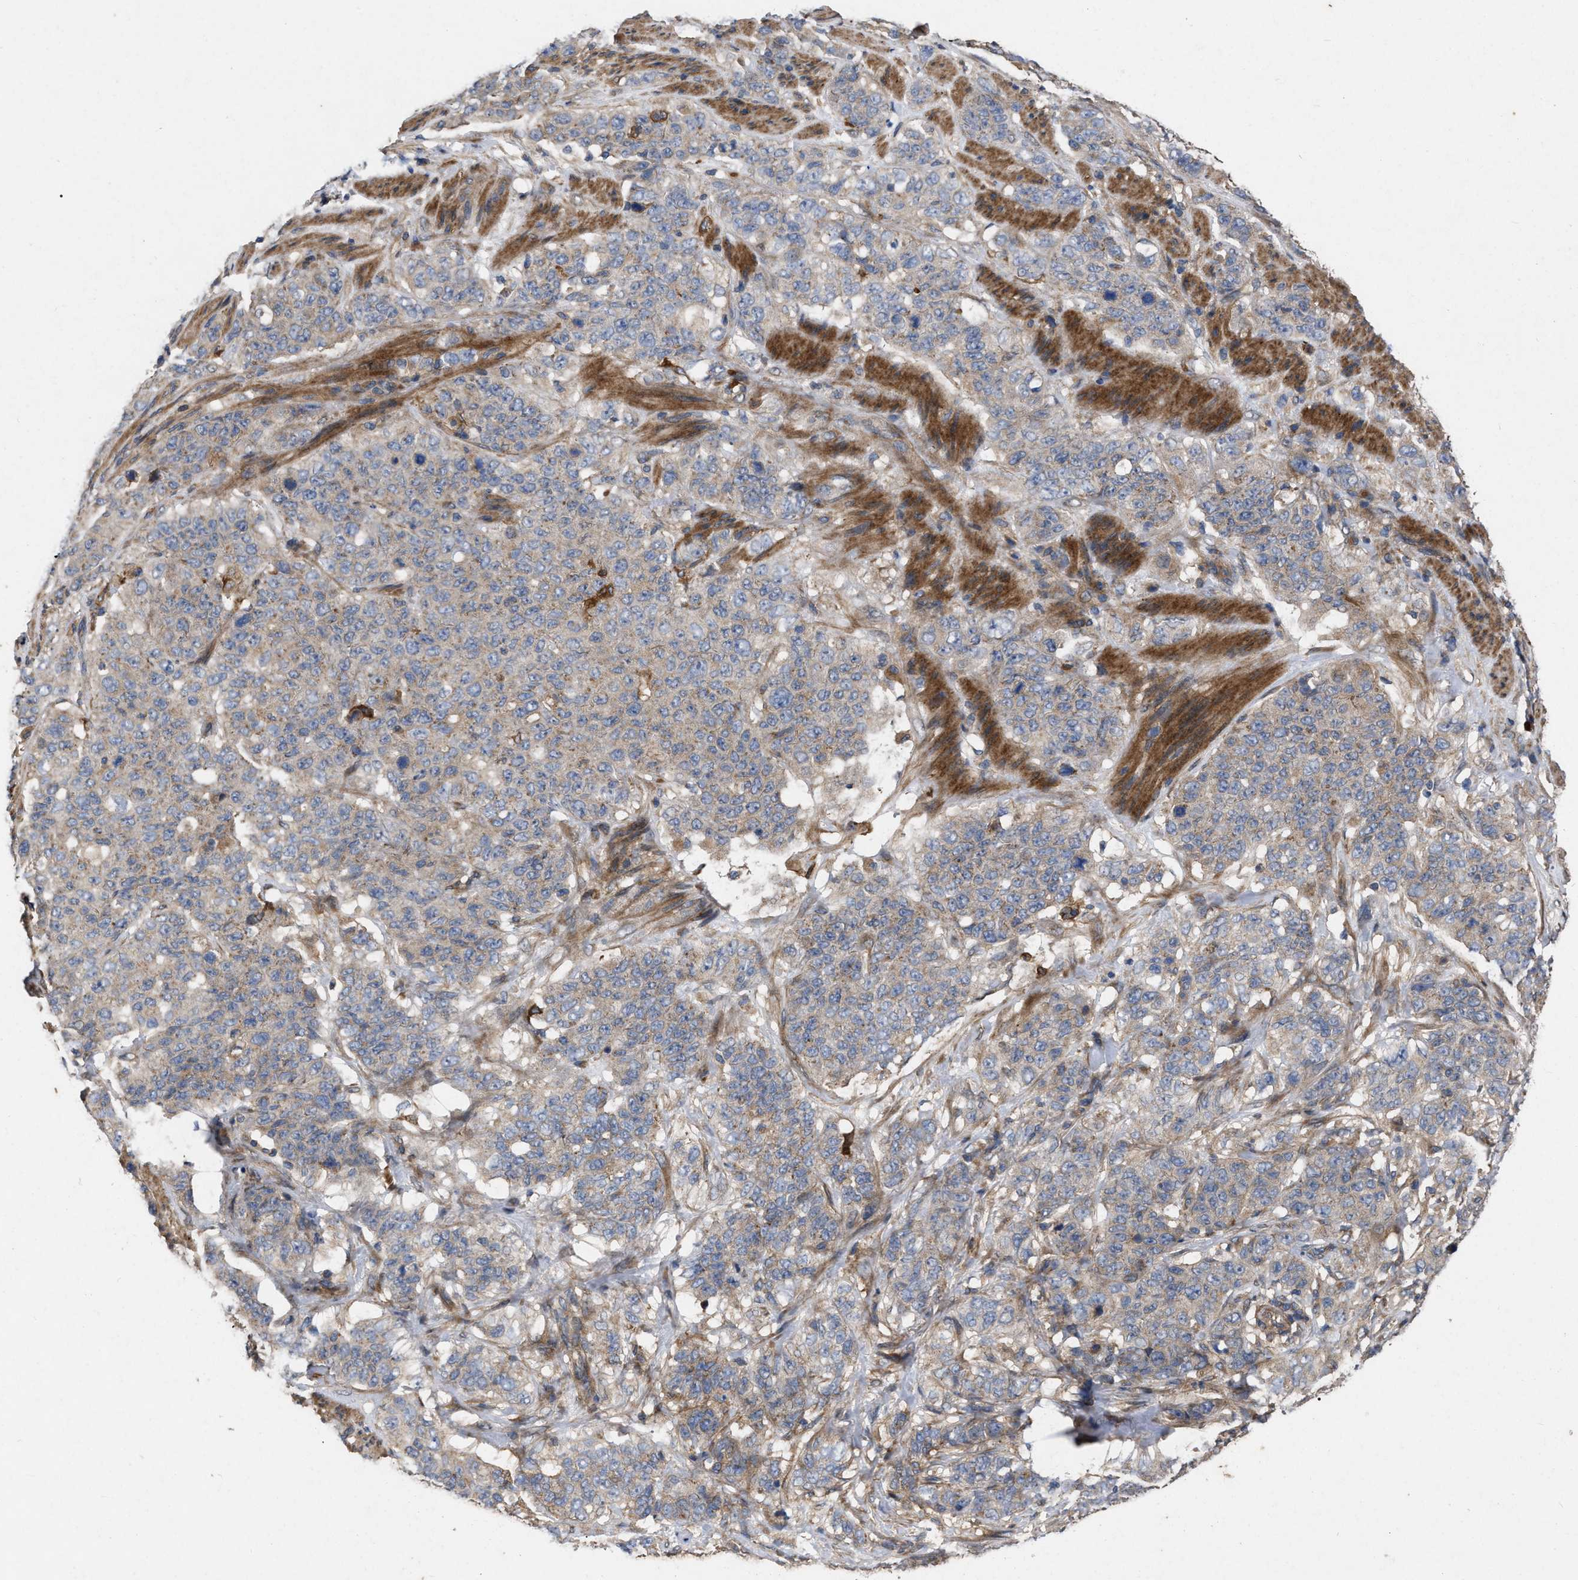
{"staining": {"intensity": "weak", "quantity": "25%-75%", "location": "cytoplasmic/membranous"}, "tissue": "stomach cancer", "cell_type": "Tumor cells", "image_type": "cancer", "snomed": [{"axis": "morphology", "description": "Adenocarcinoma, NOS"}, {"axis": "topography", "description": "Stomach"}], "caption": "The histopathology image reveals a brown stain indicating the presence of a protein in the cytoplasmic/membranous of tumor cells in stomach cancer (adenocarcinoma).", "gene": "CDKN2C", "patient": {"sex": "male", "age": 48}}